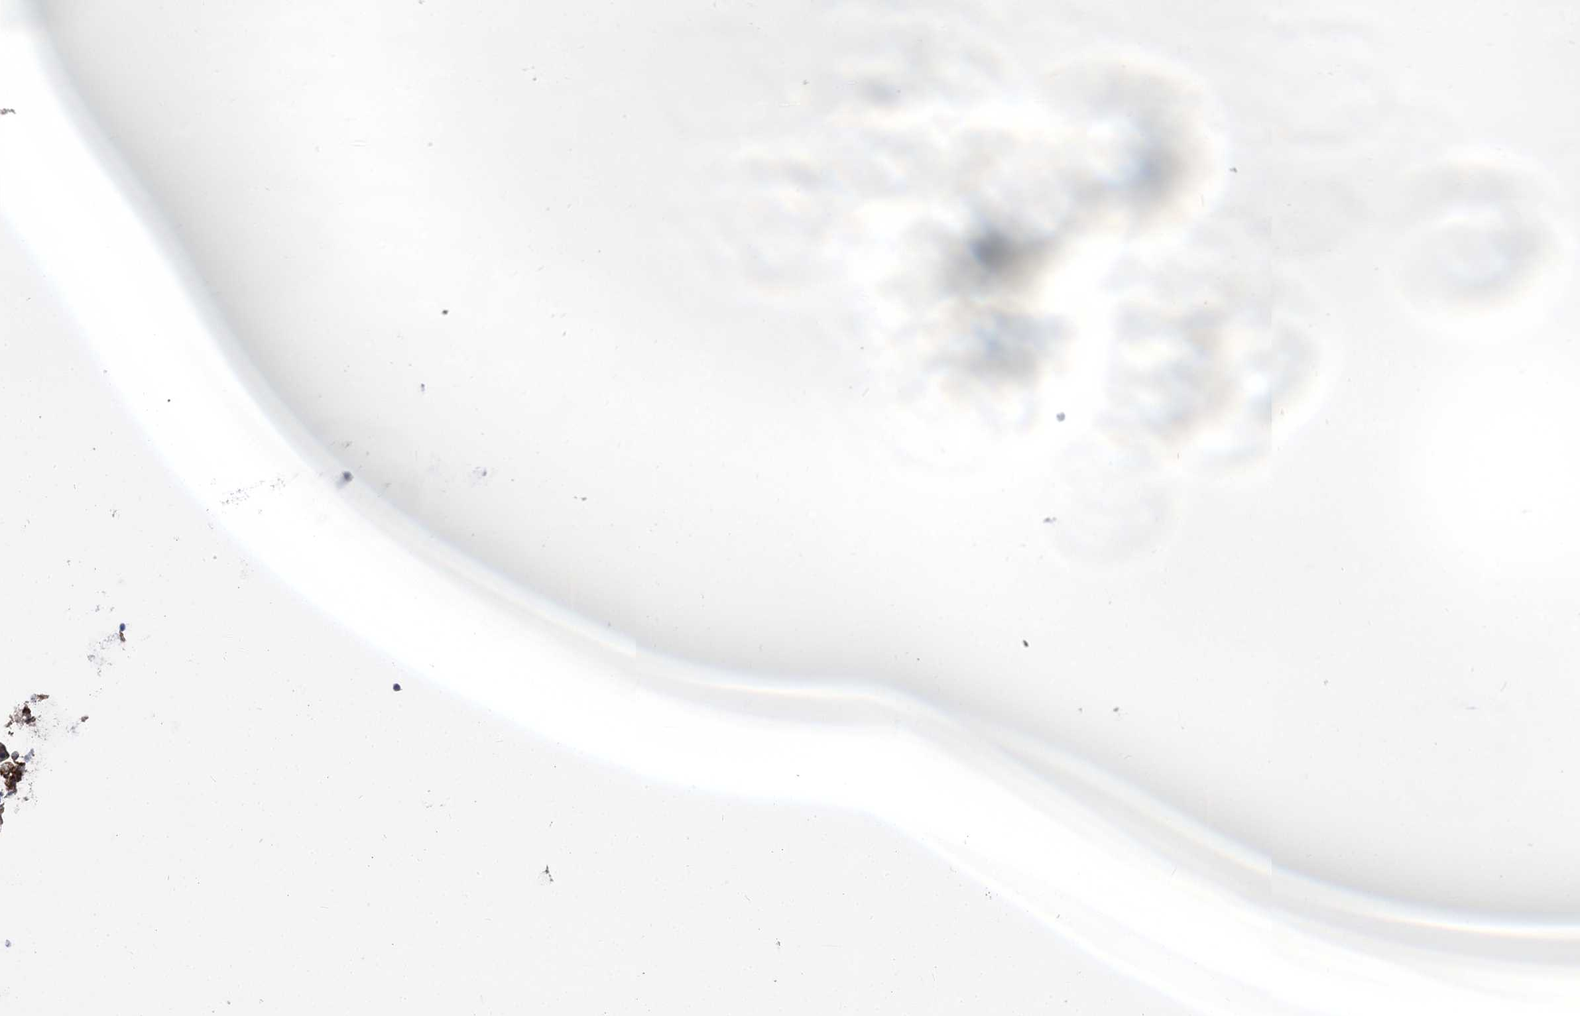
{"staining": {"intensity": "strong", "quantity": ">75%", "location": "cytoplasmic/membranous"}, "tissue": "nasopharynx", "cell_type": "Respiratory epithelial cells", "image_type": "normal", "snomed": [{"axis": "morphology", "description": "Normal tissue, NOS"}, {"axis": "morphology", "description": "Inflammation, NOS"}, {"axis": "topography", "description": "Nasopharynx"}], "caption": "A high-resolution photomicrograph shows IHC staining of unremarkable nasopharynx, which exhibits strong cytoplasmic/membranous expression in approximately >75% of respiratory epithelial cells. The protein of interest is shown in brown color, while the nuclei are stained blue.", "gene": "MSANTD2", "patient": {"sex": "male", "age": 29}}